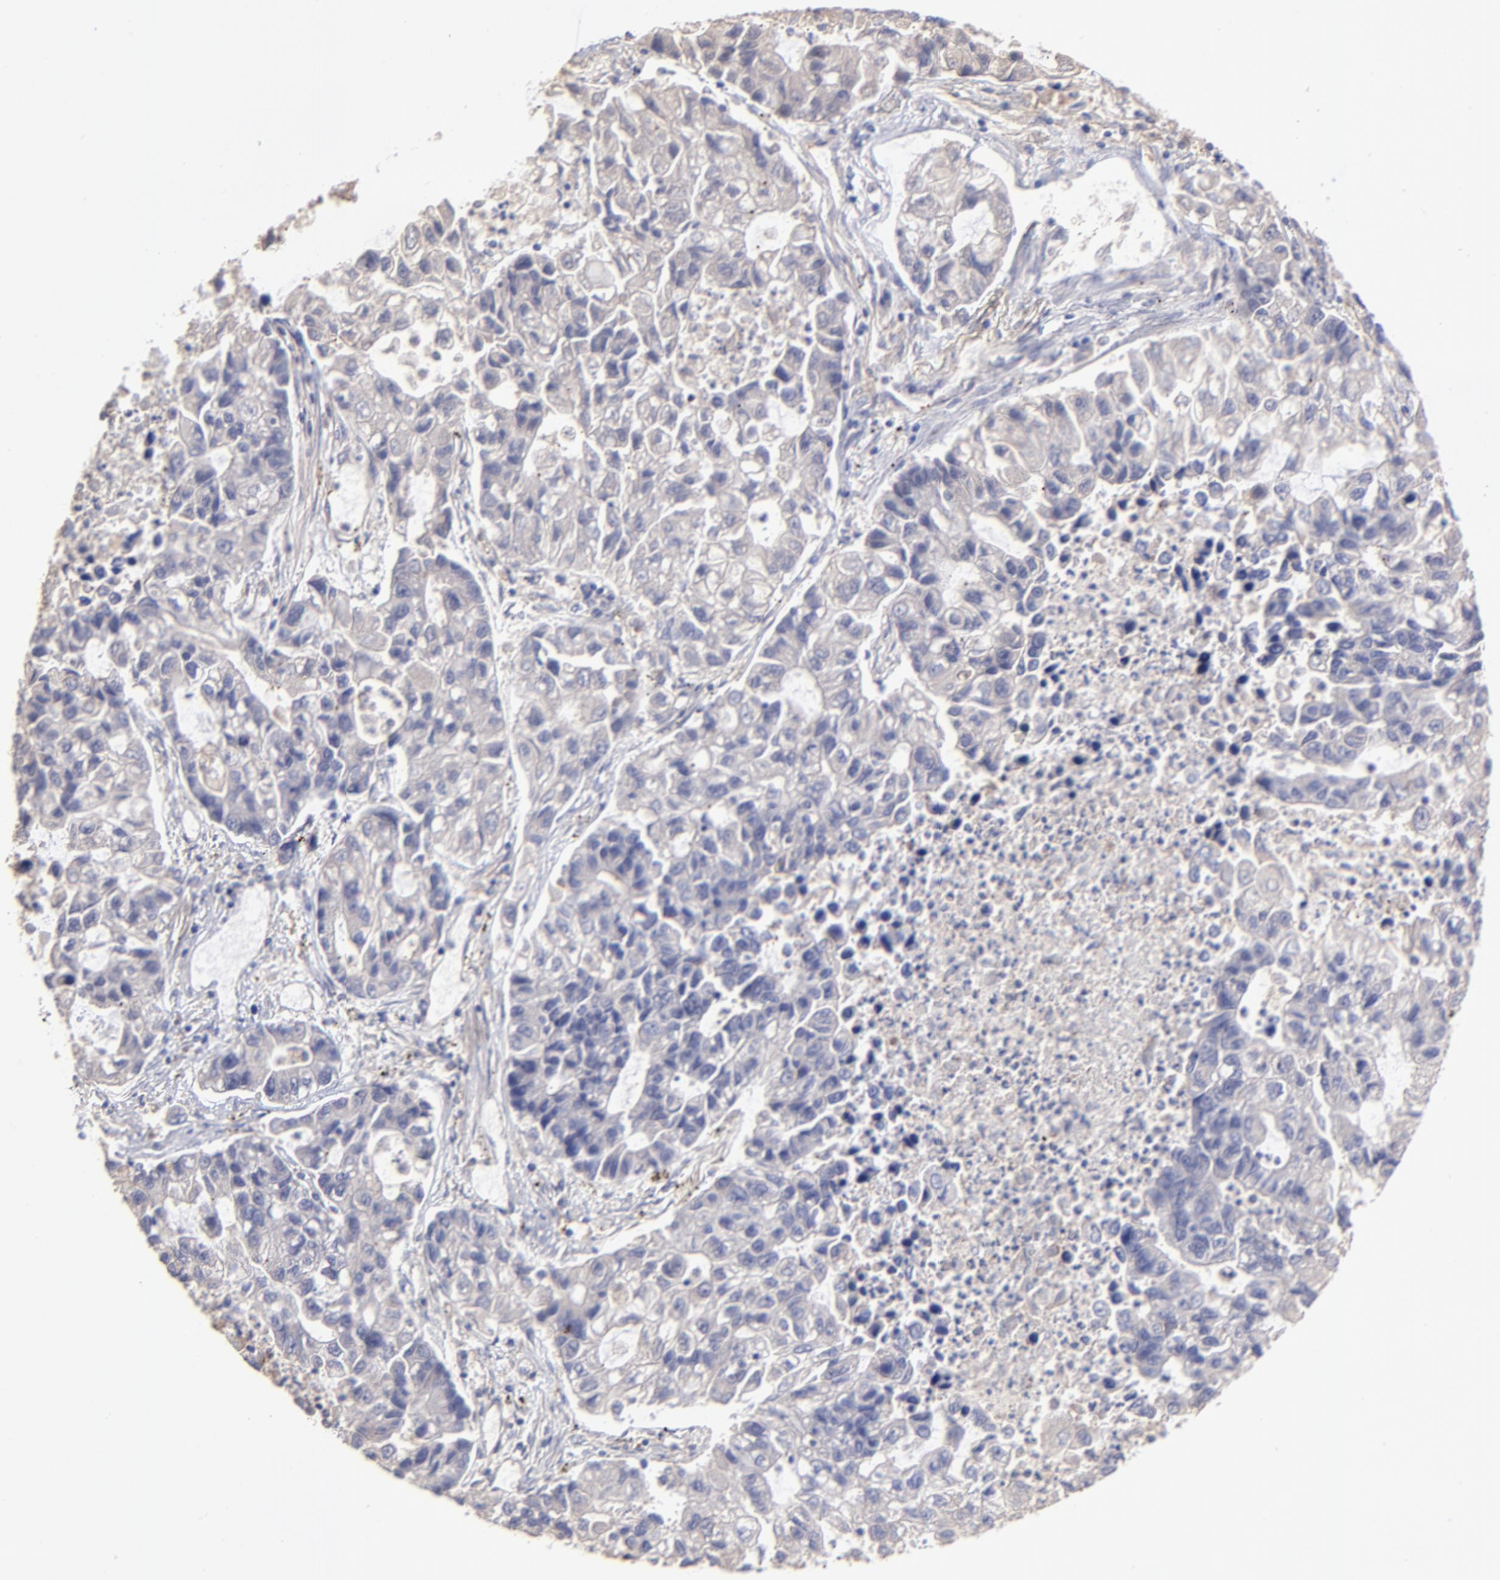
{"staining": {"intensity": "negative", "quantity": "none", "location": "none"}, "tissue": "lung cancer", "cell_type": "Tumor cells", "image_type": "cancer", "snomed": [{"axis": "morphology", "description": "Adenocarcinoma, NOS"}, {"axis": "topography", "description": "Lung"}], "caption": "Immunohistochemistry (IHC) histopathology image of adenocarcinoma (lung) stained for a protein (brown), which exhibits no positivity in tumor cells.", "gene": "ASB7", "patient": {"sex": "female", "age": 51}}